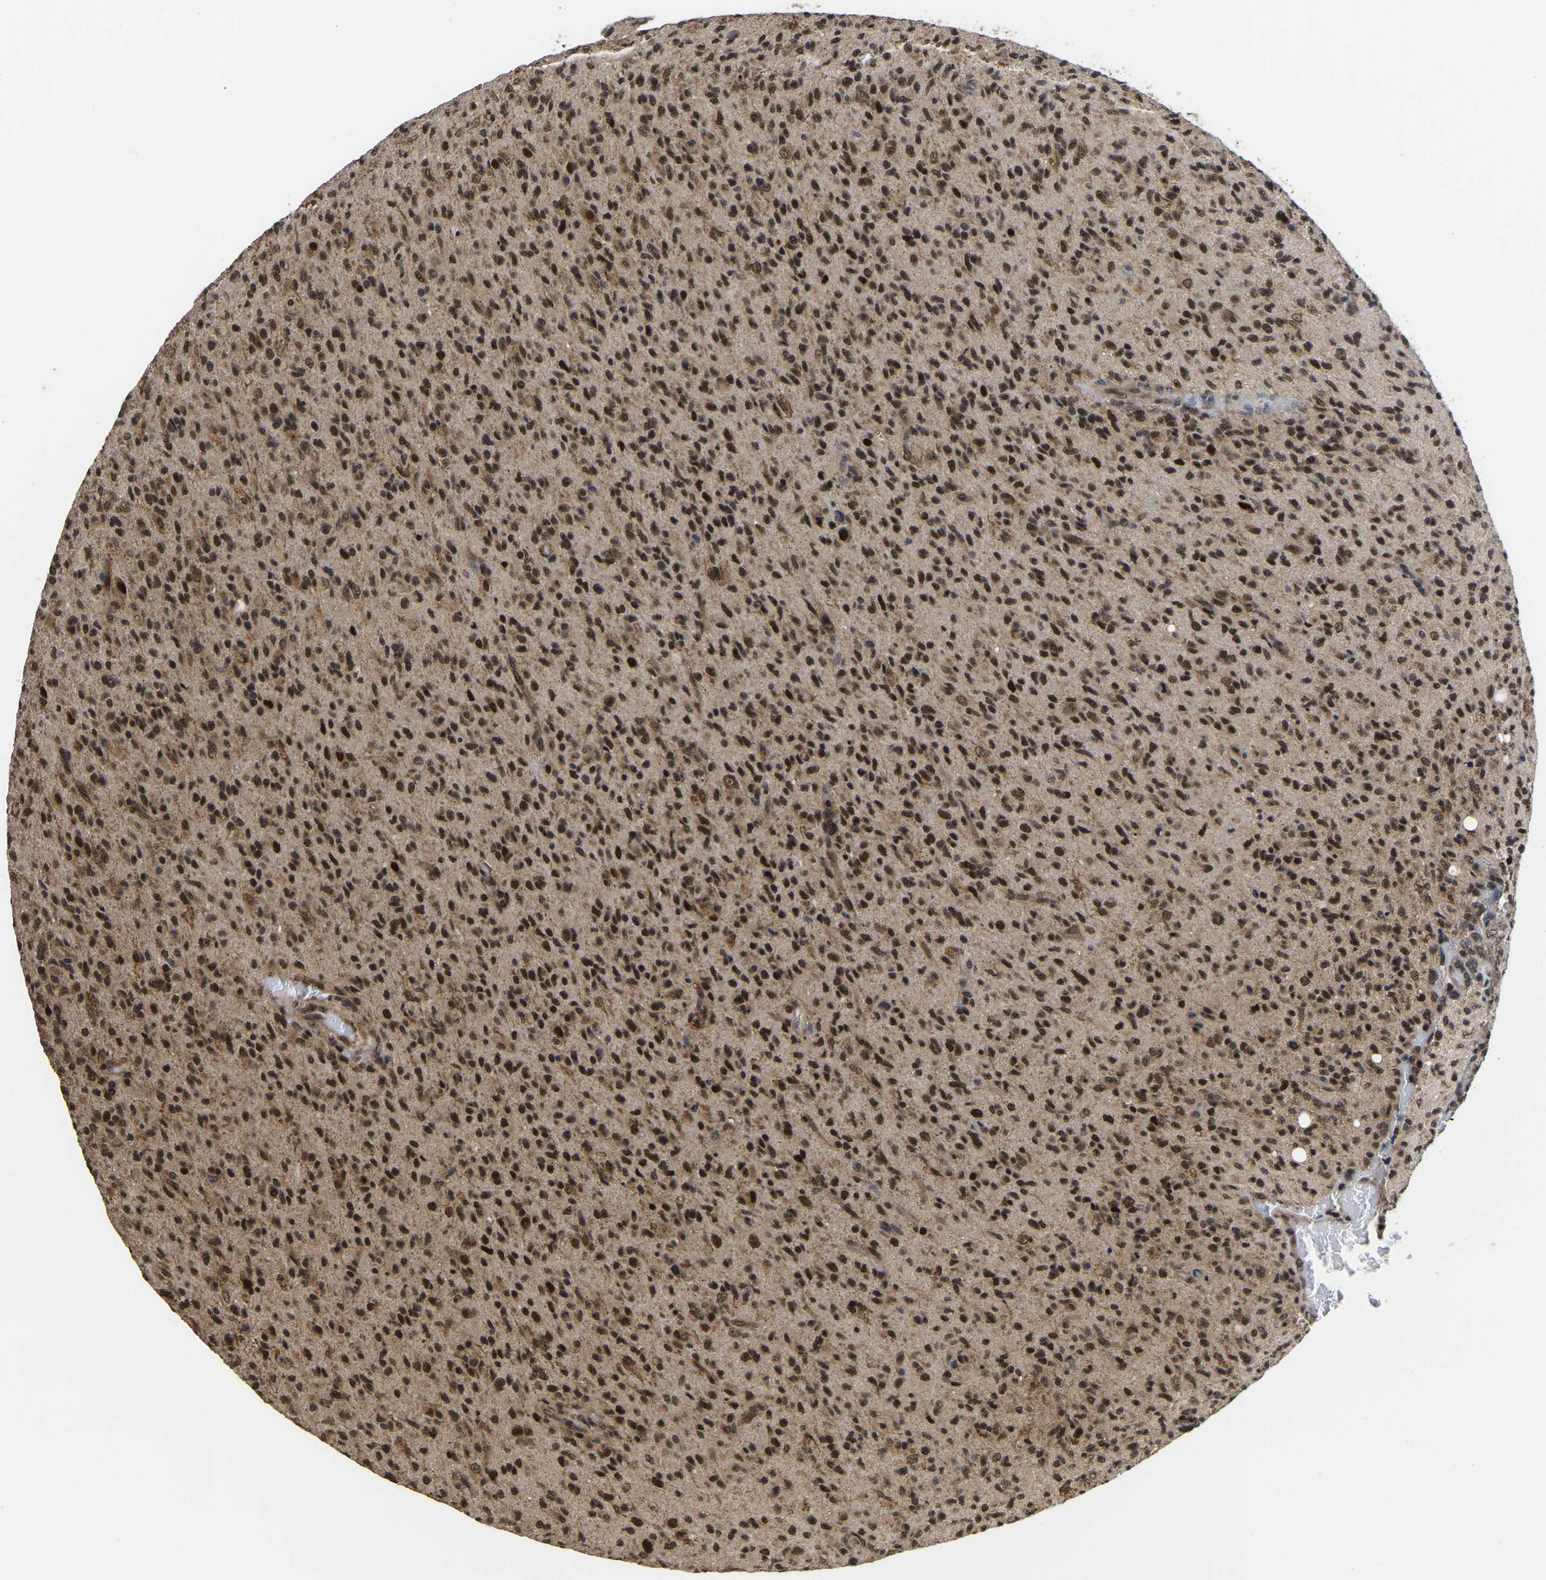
{"staining": {"intensity": "strong", "quantity": ">75%", "location": "cytoplasmic/membranous,nuclear"}, "tissue": "glioma", "cell_type": "Tumor cells", "image_type": "cancer", "snomed": [{"axis": "morphology", "description": "Glioma, malignant, High grade"}, {"axis": "topography", "description": "Brain"}], "caption": "Glioma was stained to show a protein in brown. There is high levels of strong cytoplasmic/membranous and nuclear expression in approximately >75% of tumor cells.", "gene": "CIAO1", "patient": {"sex": "male", "age": 71}}